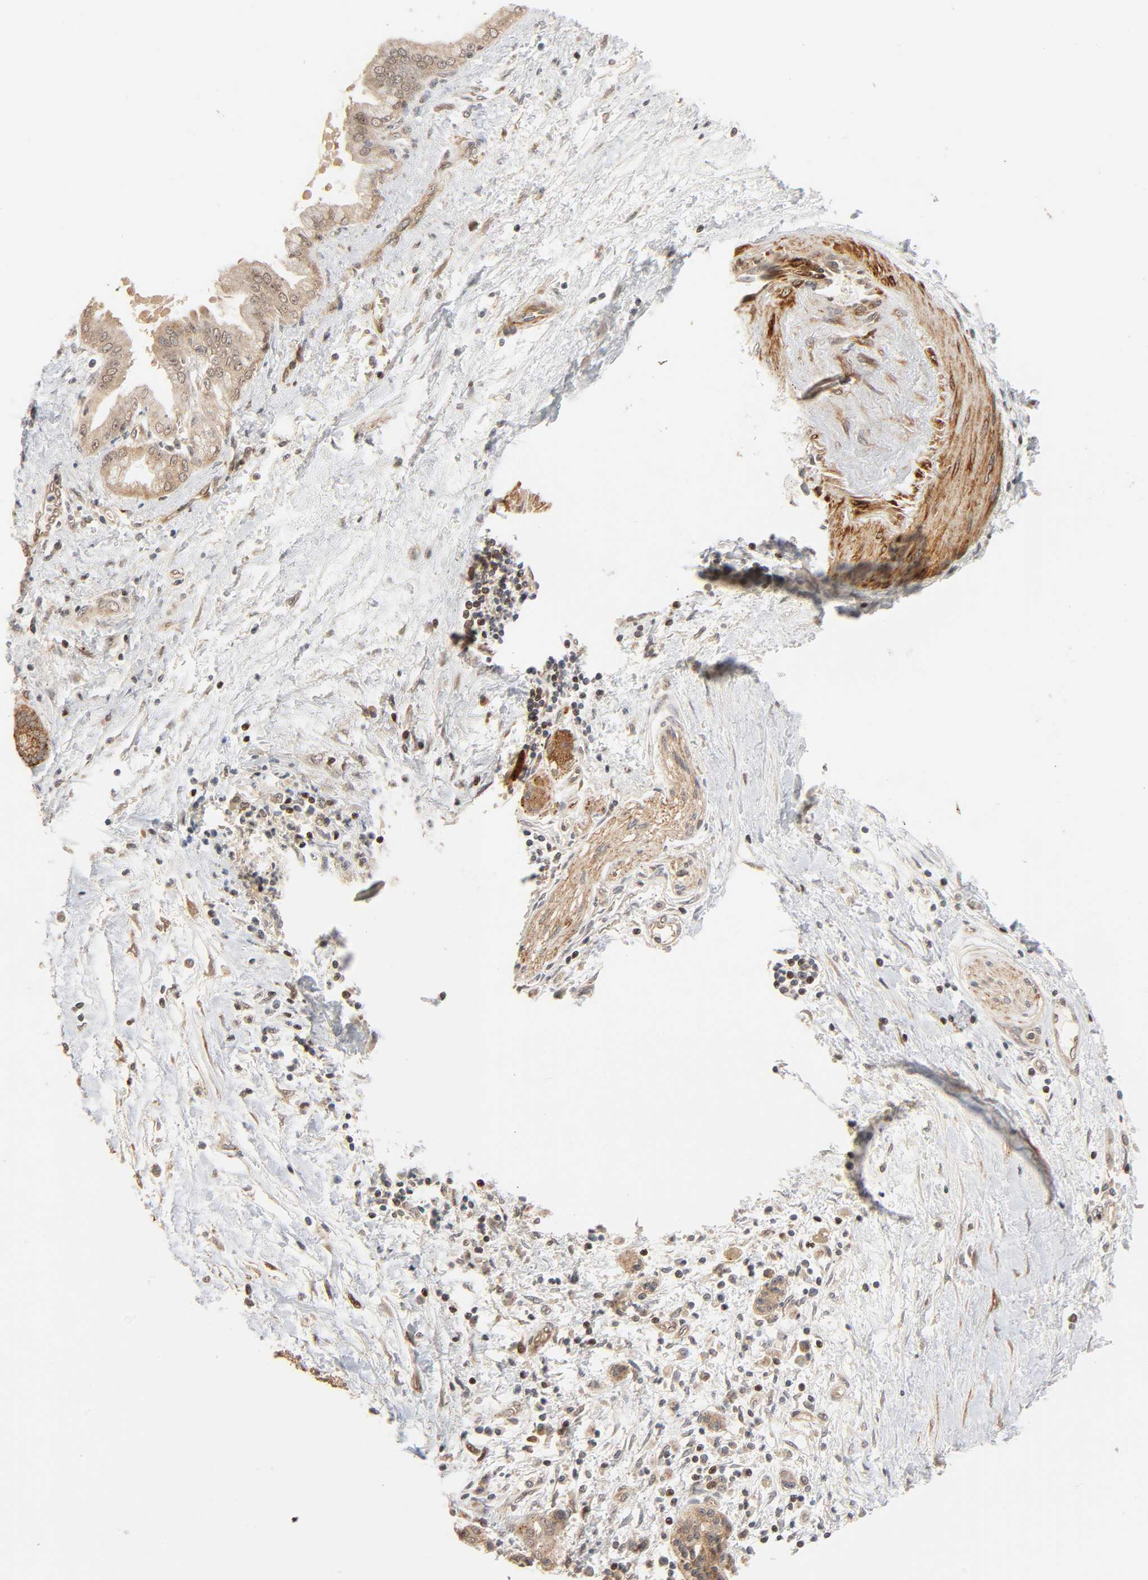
{"staining": {"intensity": "moderate", "quantity": ">75%", "location": "cytoplasmic/membranous,nuclear"}, "tissue": "pancreatic cancer", "cell_type": "Tumor cells", "image_type": "cancer", "snomed": [{"axis": "morphology", "description": "Adenocarcinoma, NOS"}, {"axis": "topography", "description": "Pancreas"}], "caption": "High-magnification brightfield microscopy of pancreatic adenocarcinoma stained with DAB (3,3'-diaminobenzidine) (brown) and counterstained with hematoxylin (blue). tumor cells exhibit moderate cytoplasmic/membranous and nuclear staining is identified in approximately>75% of cells.", "gene": "NEMF", "patient": {"sex": "male", "age": 59}}